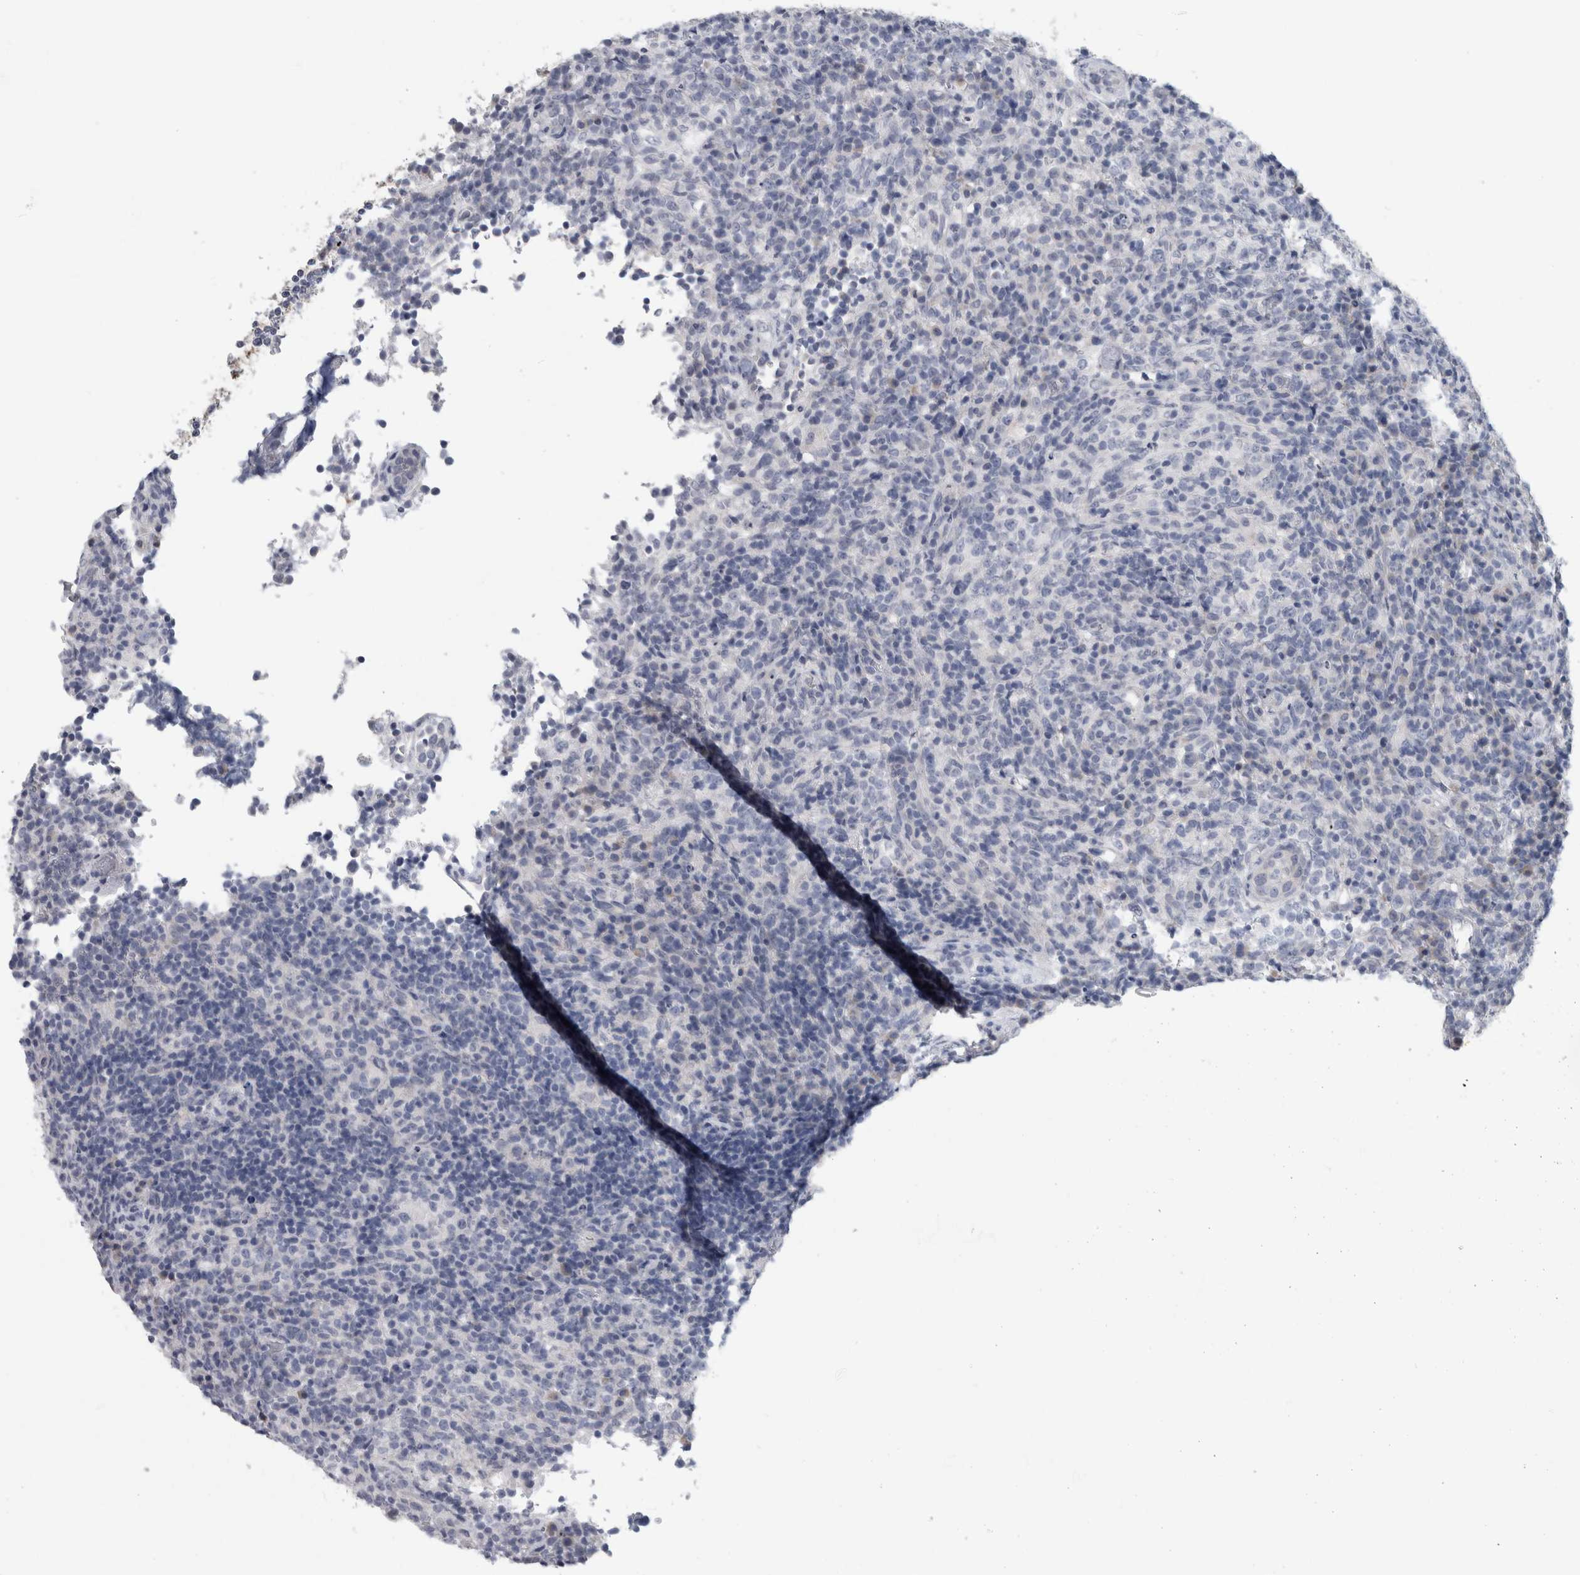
{"staining": {"intensity": "negative", "quantity": "none", "location": "none"}, "tissue": "lymphoma", "cell_type": "Tumor cells", "image_type": "cancer", "snomed": [{"axis": "morphology", "description": "Malignant lymphoma, non-Hodgkin's type, High grade"}, {"axis": "topography", "description": "Lymph node"}], "caption": "Micrograph shows no protein expression in tumor cells of malignant lymphoma, non-Hodgkin's type (high-grade) tissue.", "gene": "NEFM", "patient": {"sex": "female", "age": 76}}